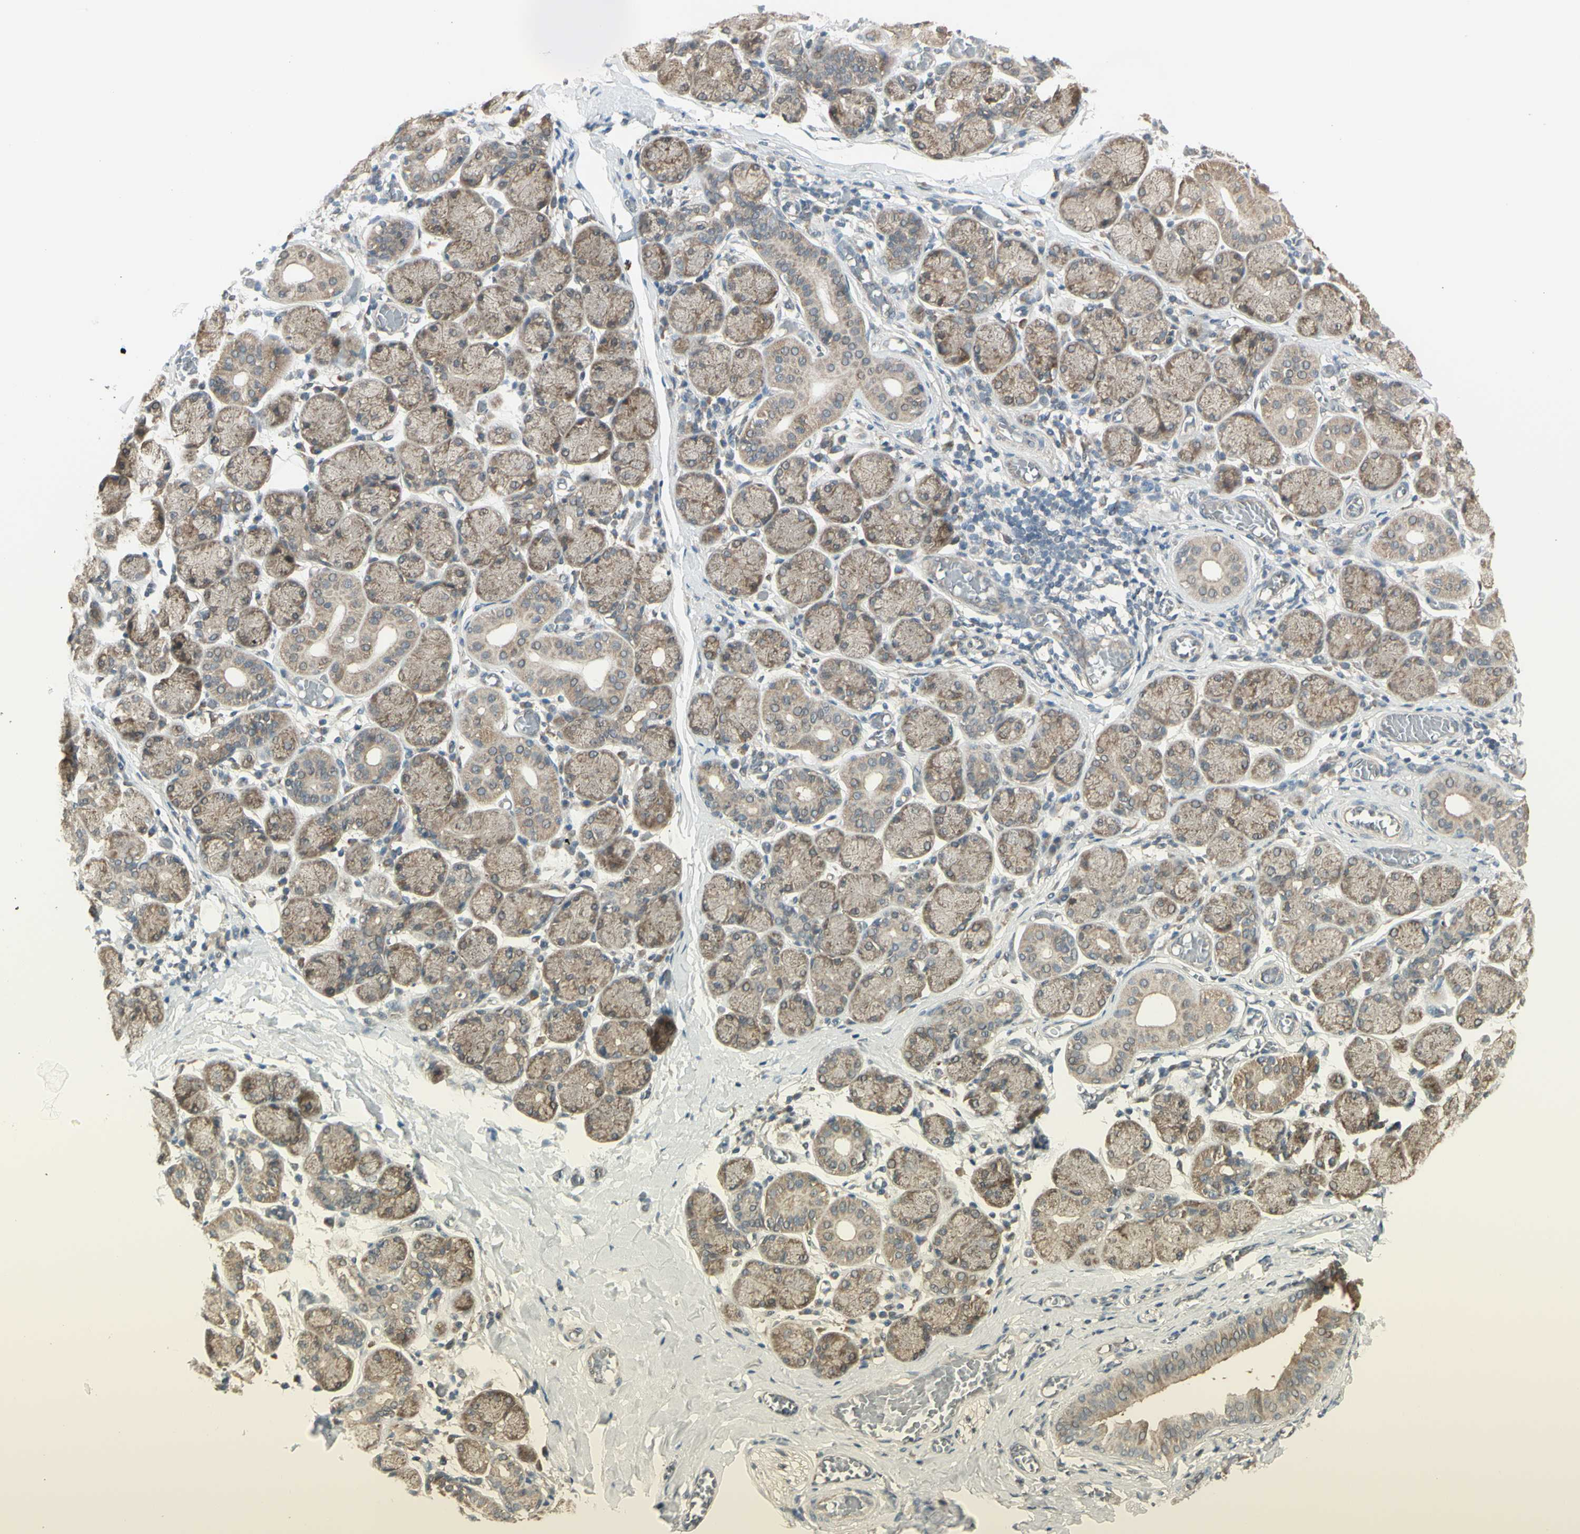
{"staining": {"intensity": "weak", "quantity": "25%-75%", "location": "cytoplasmic/membranous"}, "tissue": "salivary gland", "cell_type": "Glandular cells", "image_type": "normal", "snomed": [{"axis": "morphology", "description": "Normal tissue, NOS"}, {"axis": "topography", "description": "Salivary gland"}], "caption": "High-power microscopy captured an immunohistochemistry (IHC) photomicrograph of normal salivary gland, revealing weak cytoplasmic/membranous expression in about 25%-75% of glandular cells.", "gene": "NAXD", "patient": {"sex": "female", "age": 24}}